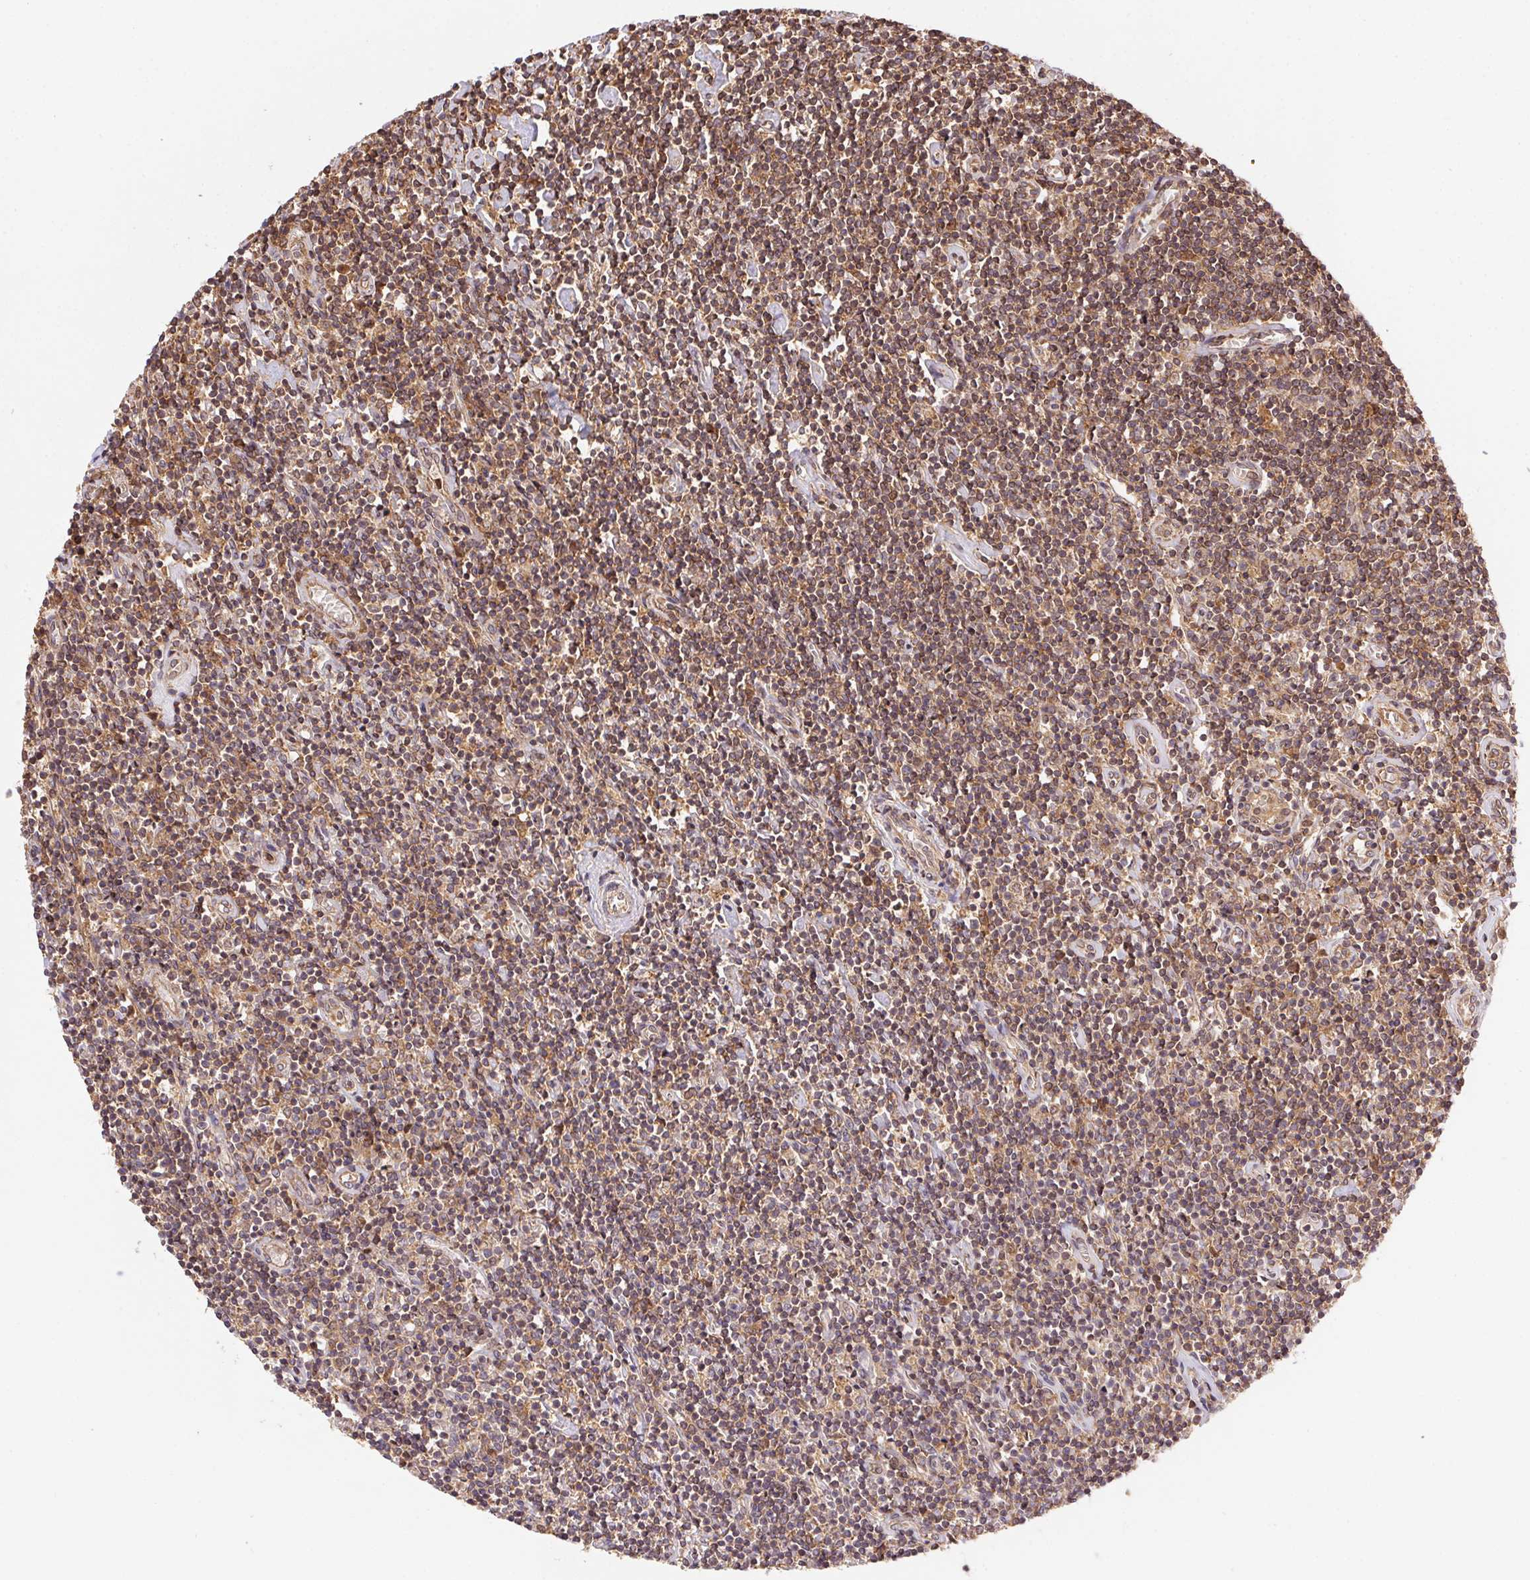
{"staining": {"intensity": "negative", "quantity": "none", "location": "none"}, "tissue": "lymphoma", "cell_type": "Tumor cells", "image_type": "cancer", "snomed": [{"axis": "morphology", "description": "Hodgkin's disease, NOS"}, {"axis": "topography", "description": "Lymph node"}], "caption": "Tumor cells are negative for brown protein staining in lymphoma.", "gene": "MEX3D", "patient": {"sex": "male", "age": 40}}